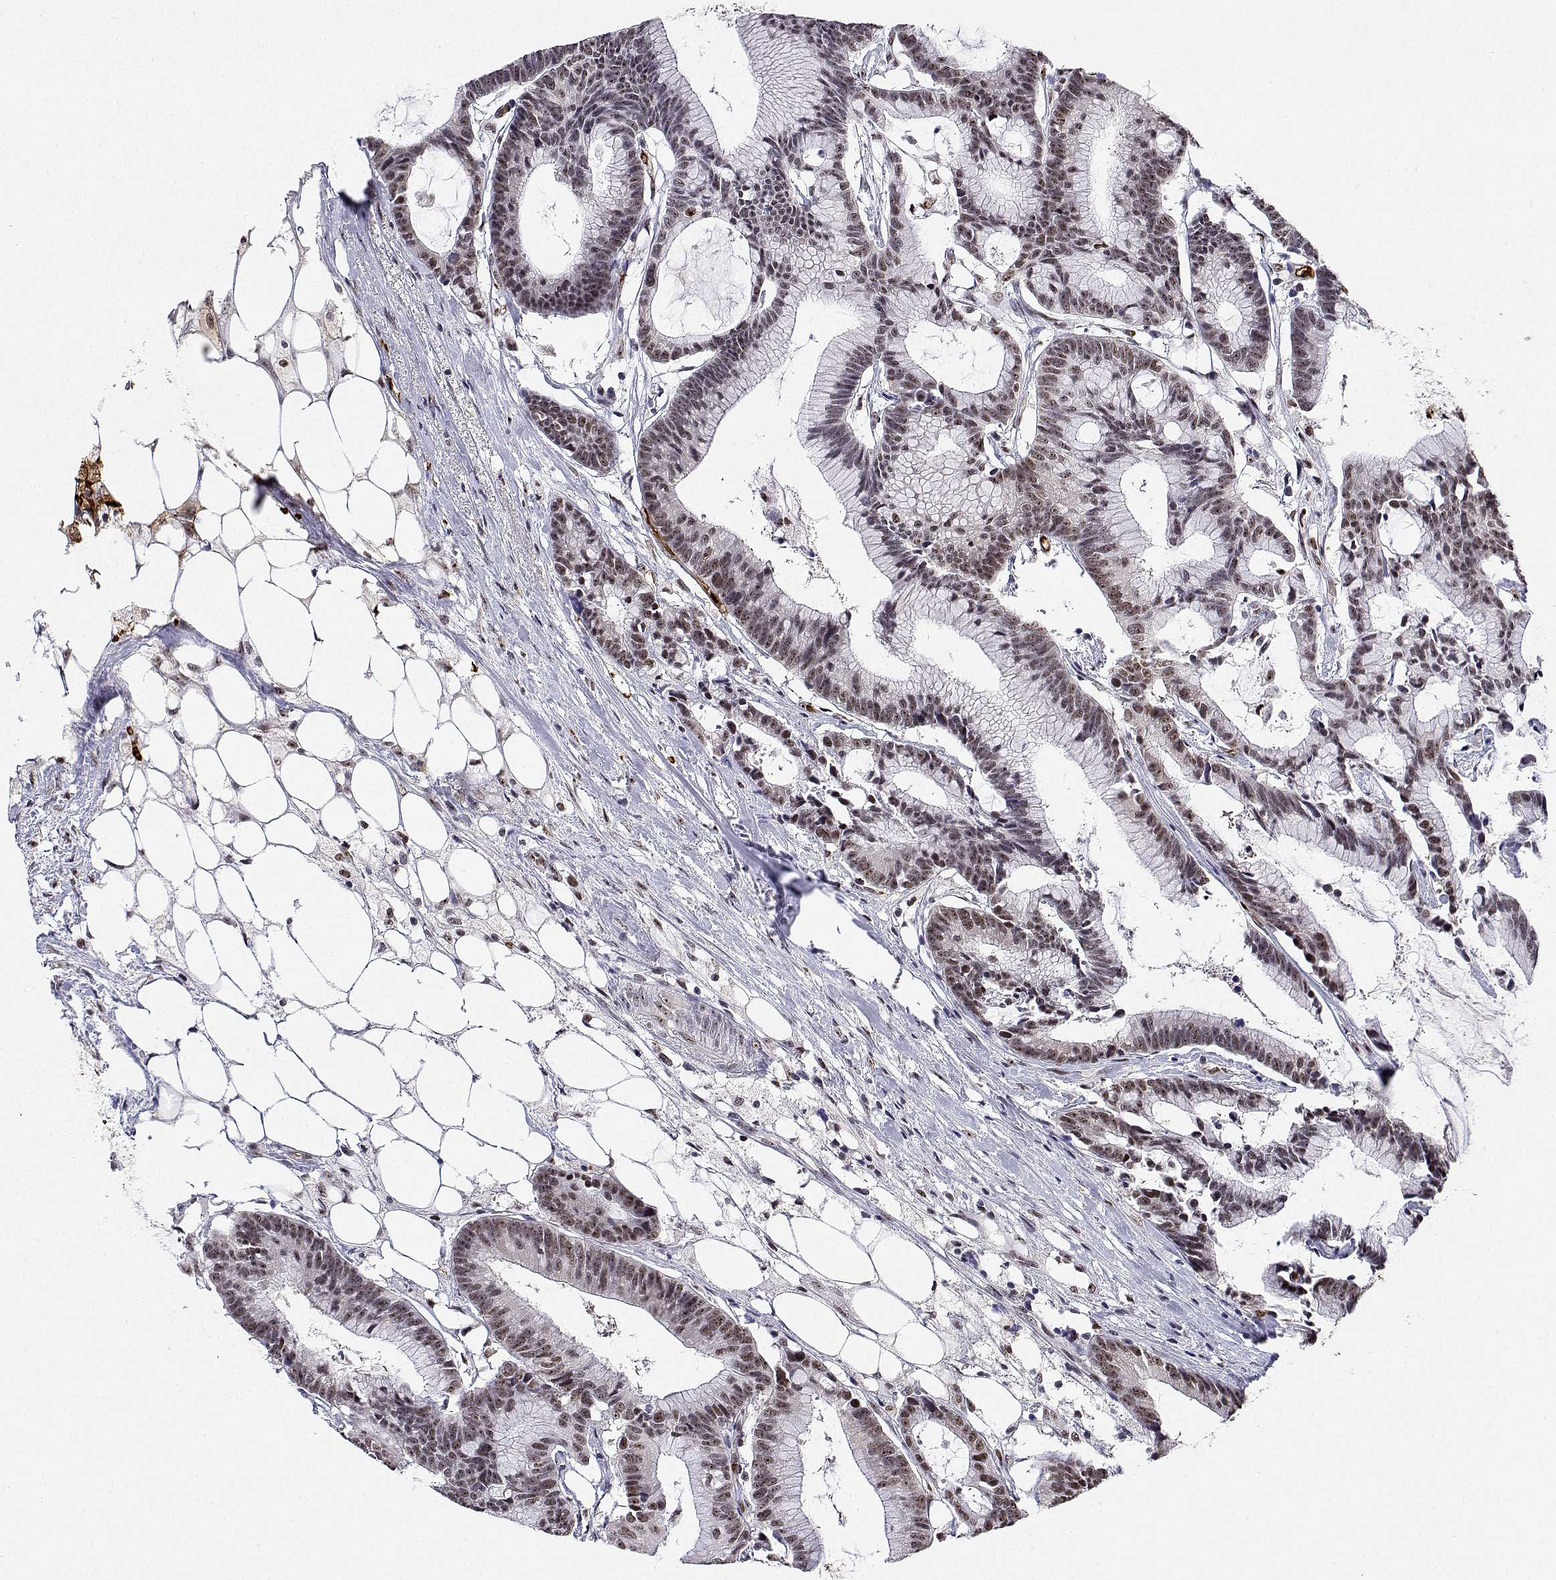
{"staining": {"intensity": "moderate", "quantity": ">75%", "location": "nuclear"}, "tissue": "colorectal cancer", "cell_type": "Tumor cells", "image_type": "cancer", "snomed": [{"axis": "morphology", "description": "Adenocarcinoma, NOS"}, {"axis": "topography", "description": "Colon"}], "caption": "Colorectal cancer (adenocarcinoma) tissue demonstrates moderate nuclear staining in approximately >75% of tumor cells, visualized by immunohistochemistry. (brown staining indicates protein expression, while blue staining denotes nuclei).", "gene": "ADAR", "patient": {"sex": "female", "age": 78}}